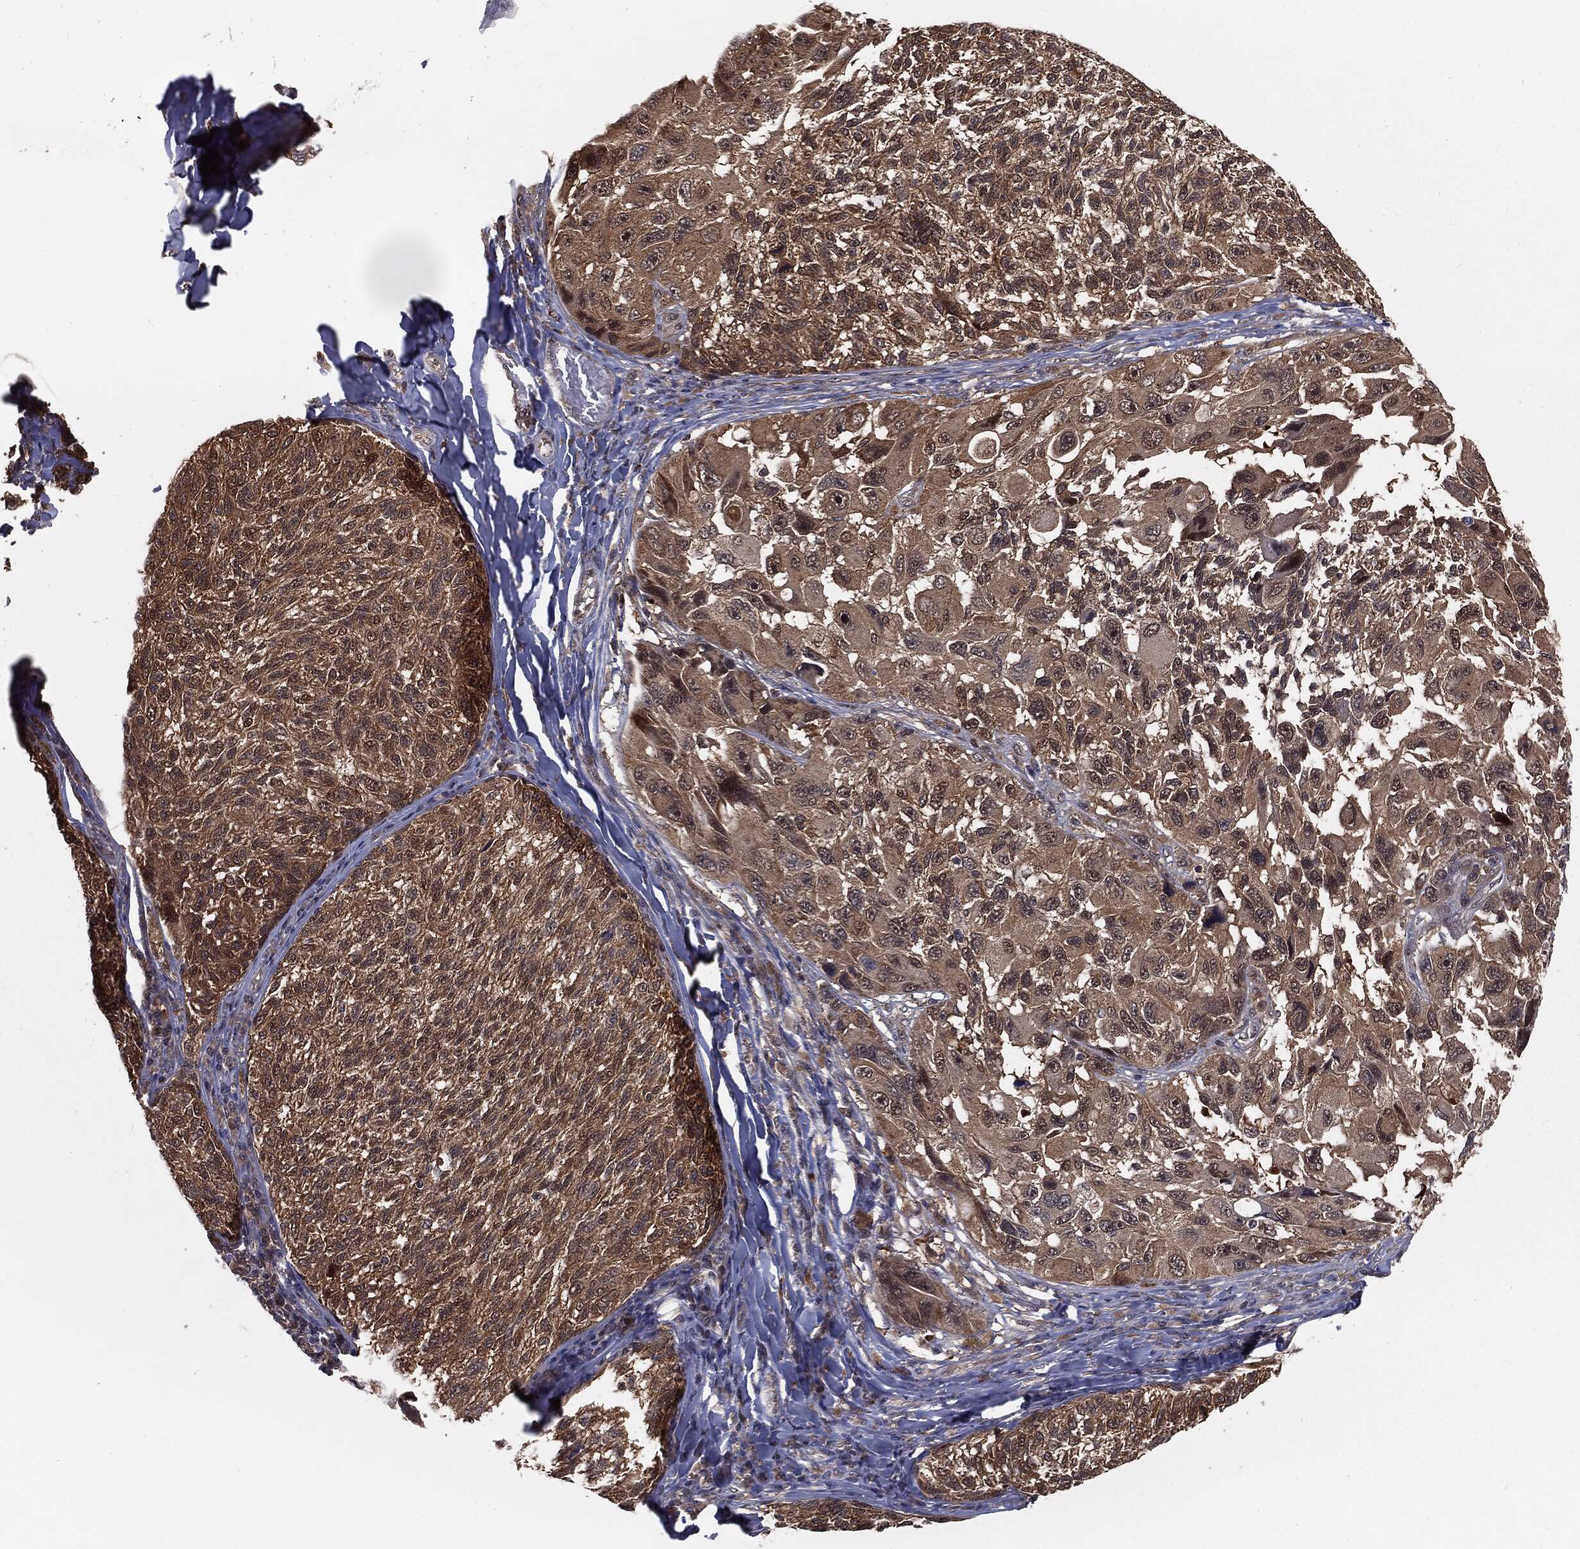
{"staining": {"intensity": "moderate", "quantity": ">75%", "location": "cytoplasmic/membranous"}, "tissue": "melanoma", "cell_type": "Tumor cells", "image_type": "cancer", "snomed": [{"axis": "morphology", "description": "Malignant melanoma, NOS"}, {"axis": "topography", "description": "Skin"}], "caption": "Malignant melanoma stained with a protein marker exhibits moderate staining in tumor cells.", "gene": "FBXO7", "patient": {"sex": "female", "age": 73}}